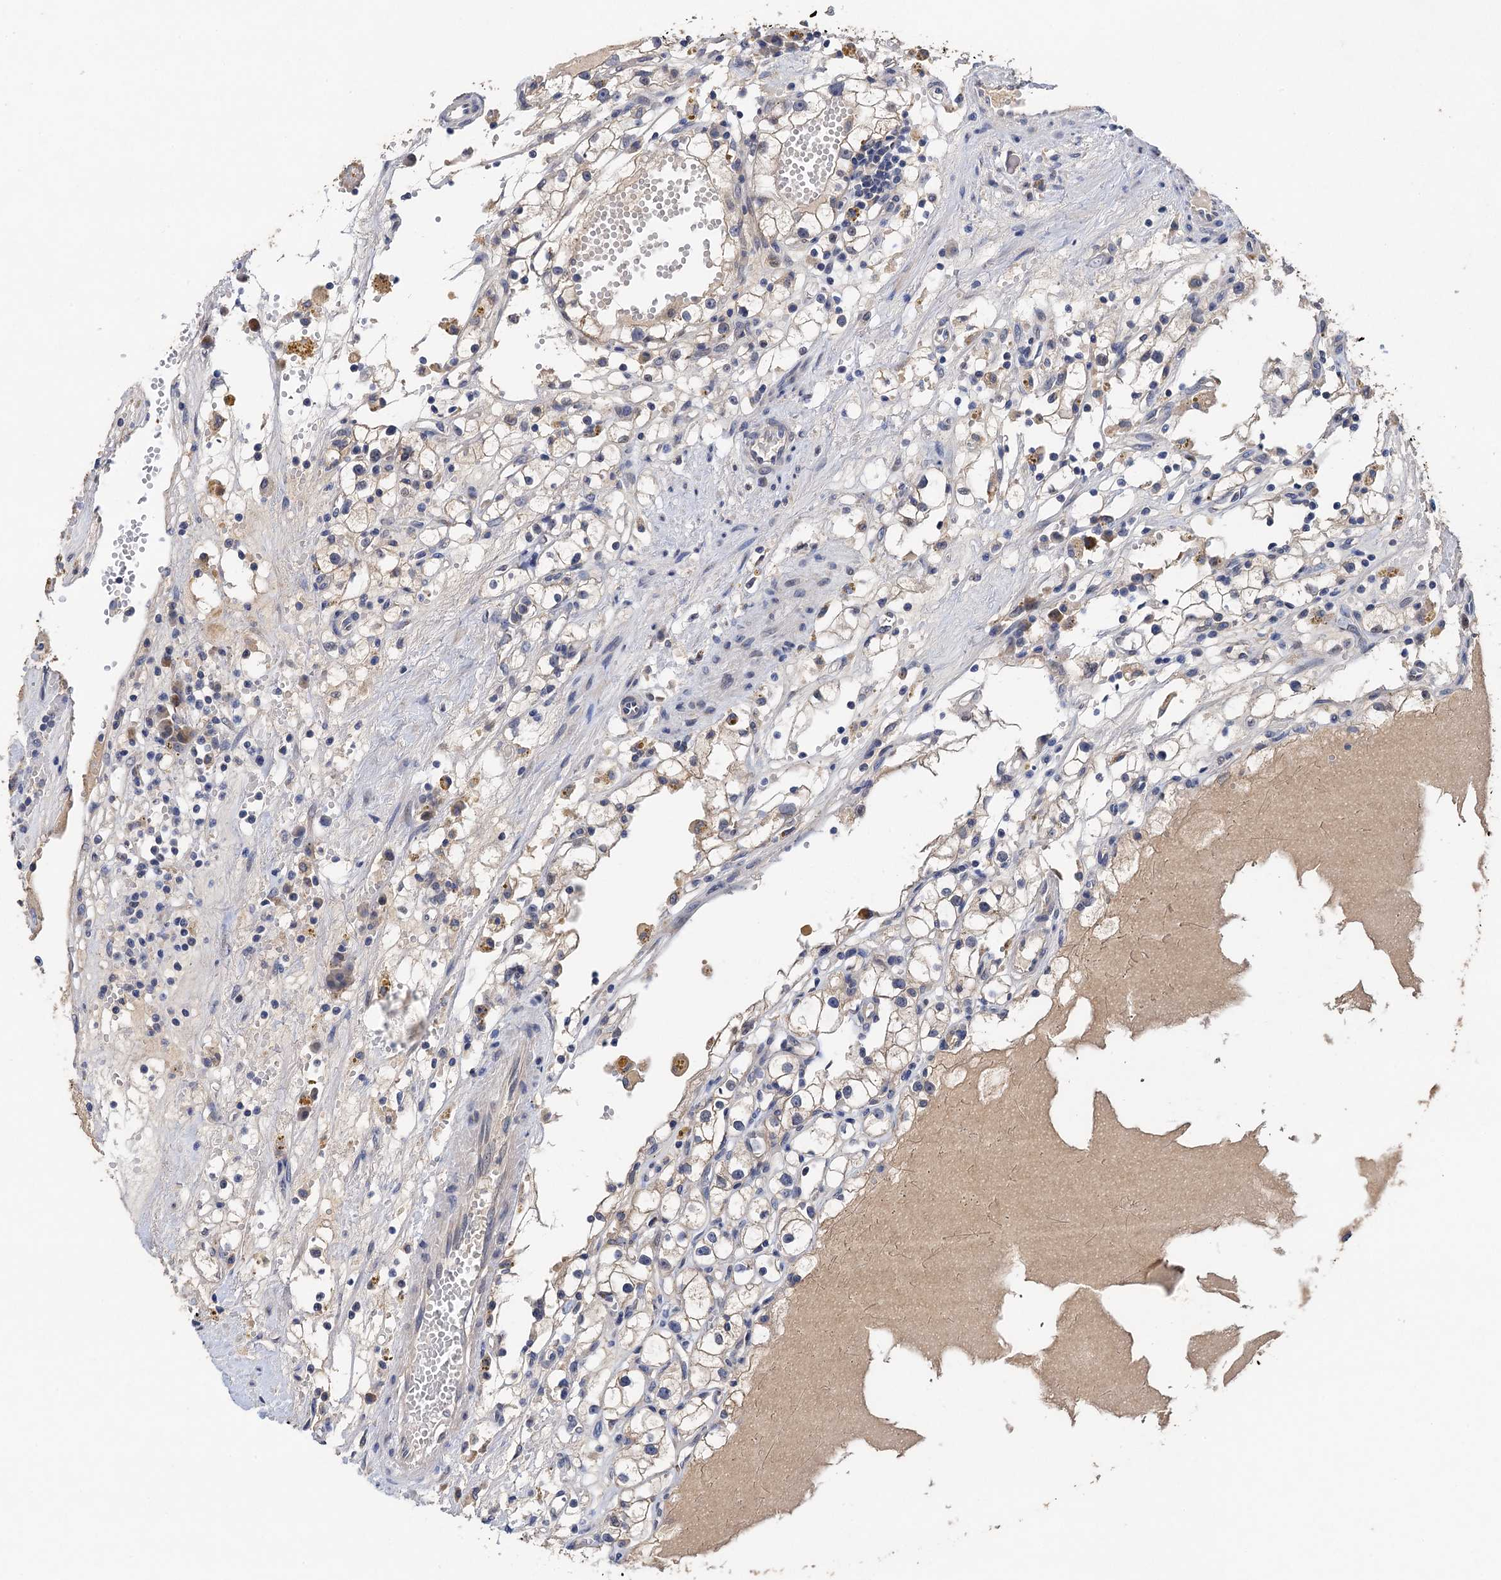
{"staining": {"intensity": "weak", "quantity": "<25%", "location": "cytoplasmic/membranous"}, "tissue": "renal cancer", "cell_type": "Tumor cells", "image_type": "cancer", "snomed": [{"axis": "morphology", "description": "Adenocarcinoma, NOS"}, {"axis": "topography", "description": "Kidney"}], "caption": "Renal cancer (adenocarcinoma) stained for a protein using immunohistochemistry exhibits no expression tumor cells.", "gene": "TMEM39B", "patient": {"sex": "male", "age": 56}}